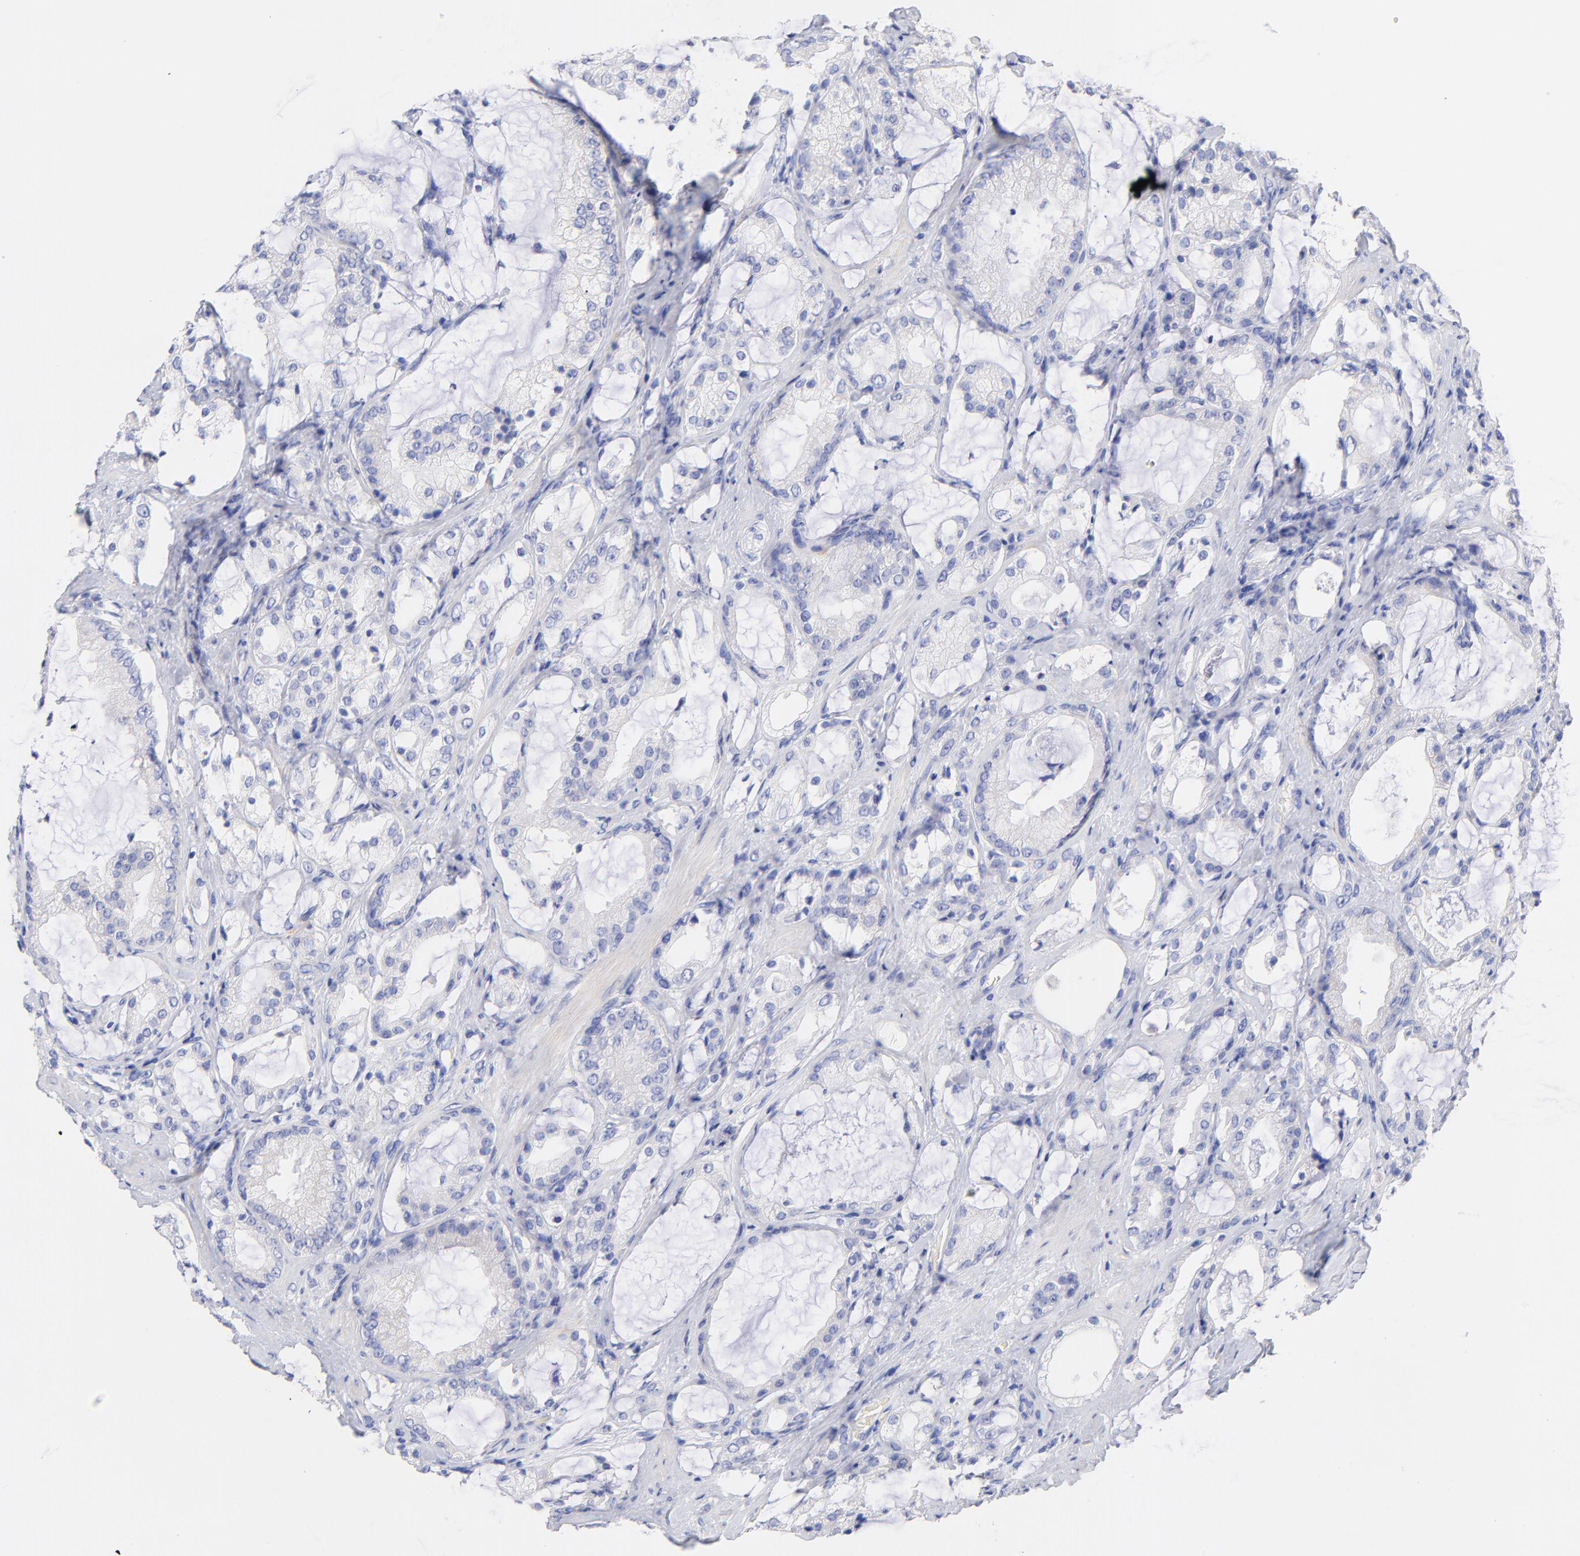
{"staining": {"intensity": "negative", "quantity": "none", "location": "none"}, "tissue": "prostate cancer", "cell_type": "Tumor cells", "image_type": "cancer", "snomed": [{"axis": "morphology", "description": "Adenocarcinoma, Medium grade"}, {"axis": "topography", "description": "Prostate"}], "caption": "The photomicrograph shows no staining of tumor cells in medium-grade adenocarcinoma (prostate).", "gene": "C1QTNF6", "patient": {"sex": "male", "age": 70}}